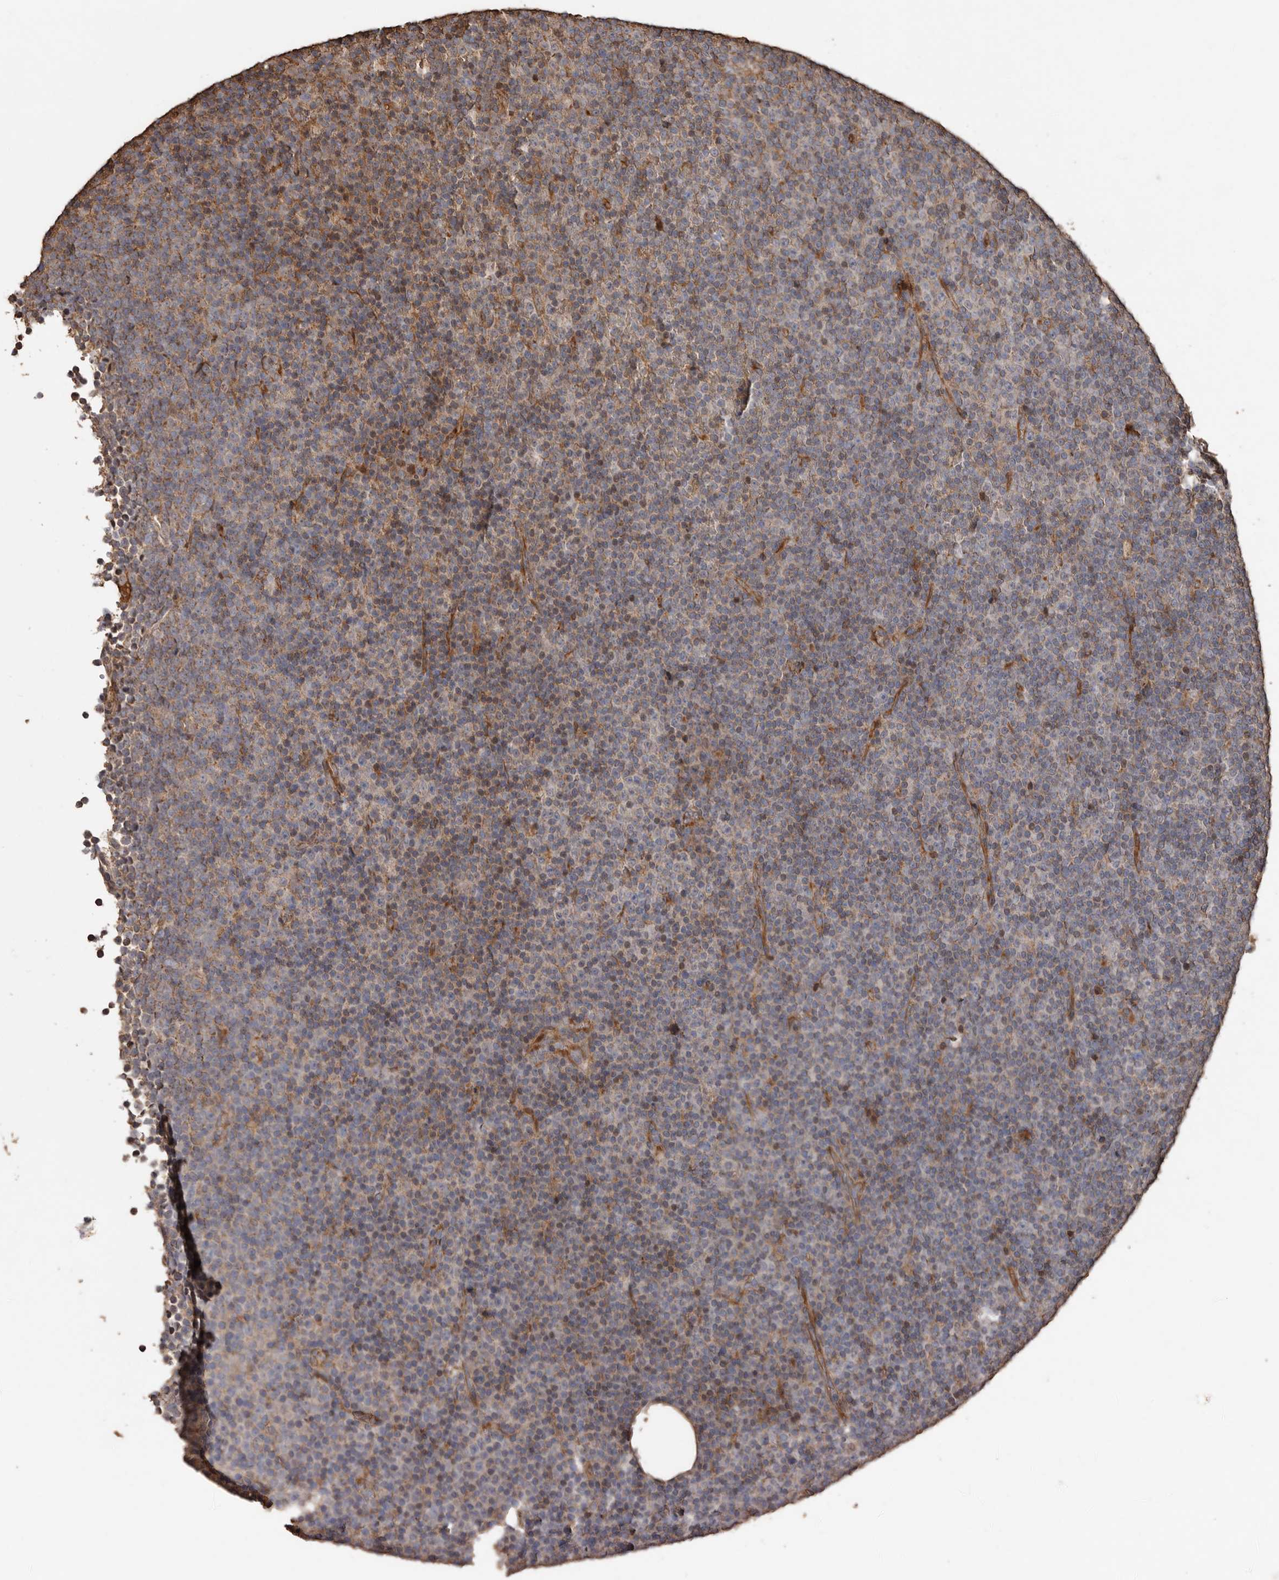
{"staining": {"intensity": "negative", "quantity": "none", "location": "none"}, "tissue": "lymphoma", "cell_type": "Tumor cells", "image_type": "cancer", "snomed": [{"axis": "morphology", "description": "Malignant lymphoma, non-Hodgkin's type, Low grade"}, {"axis": "topography", "description": "Lymph node"}], "caption": "IHC of low-grade malignant lymphoma, non-Hodgkin's type demonstrates no positivity in tumor cells.", "gene": "RANBP17", "patient": {"sex": "female", "age": 67}}